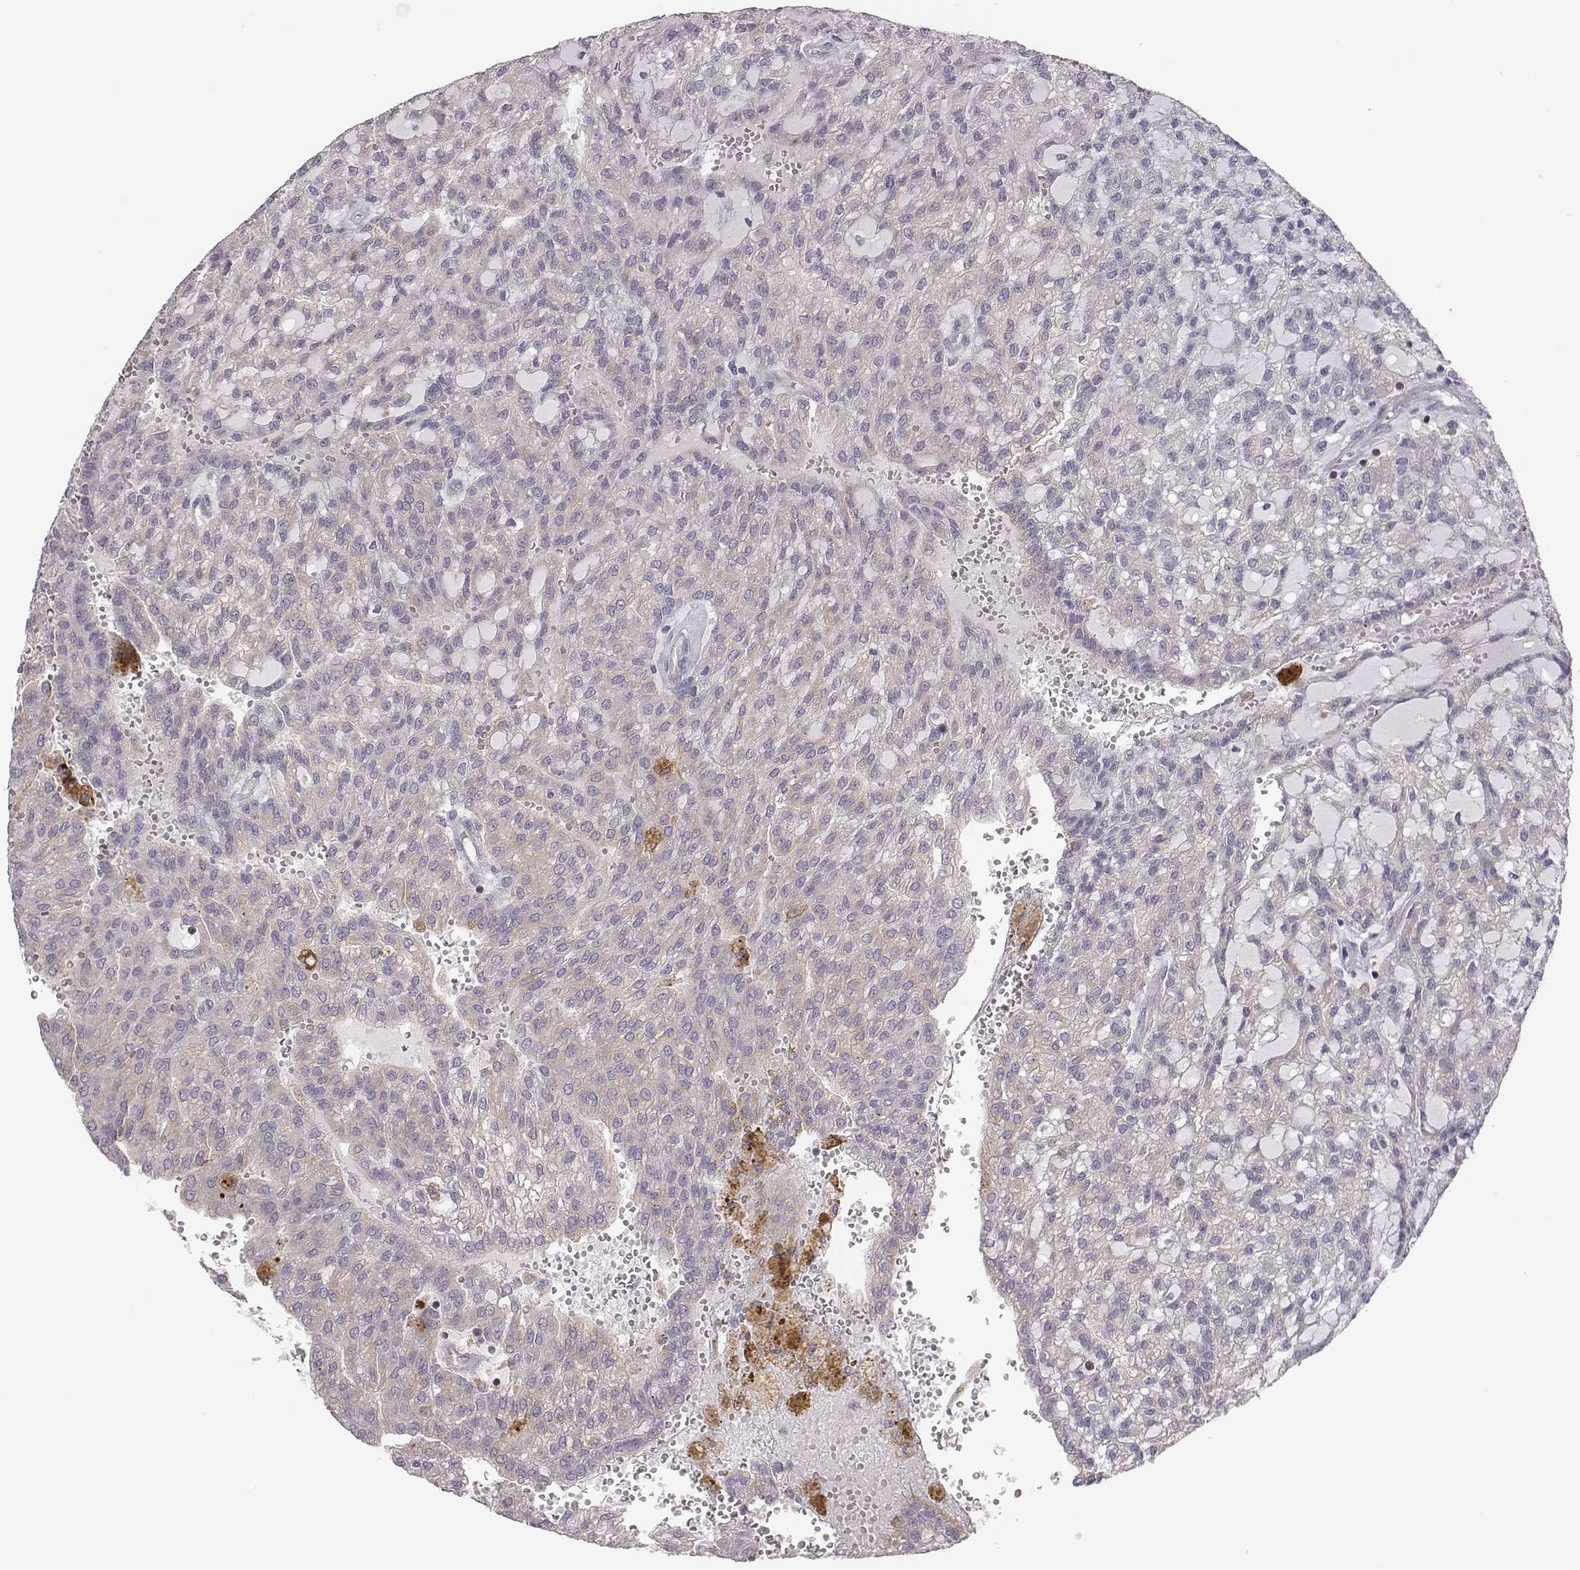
{"staining": {"intensity": "negative", "quantity": "none", "location": "none"}, "tissue": "renal cancer", "cell_type": "Tumor cells", "image_type": "cancer", "snomed": [{"axis": "morphology", "description": "Adenocarcinoma, NOS"}, {"axis": "topography", "description": "Kidney"}], "caption": "Protein analysis of adenocarcinoma (renal) exhibits no significant expression in tumor cells. (Brightfield microscopy of DAB IHC at high magnification).", "gene": "CAD", "patient": {"sex": "male", "age": 63}}